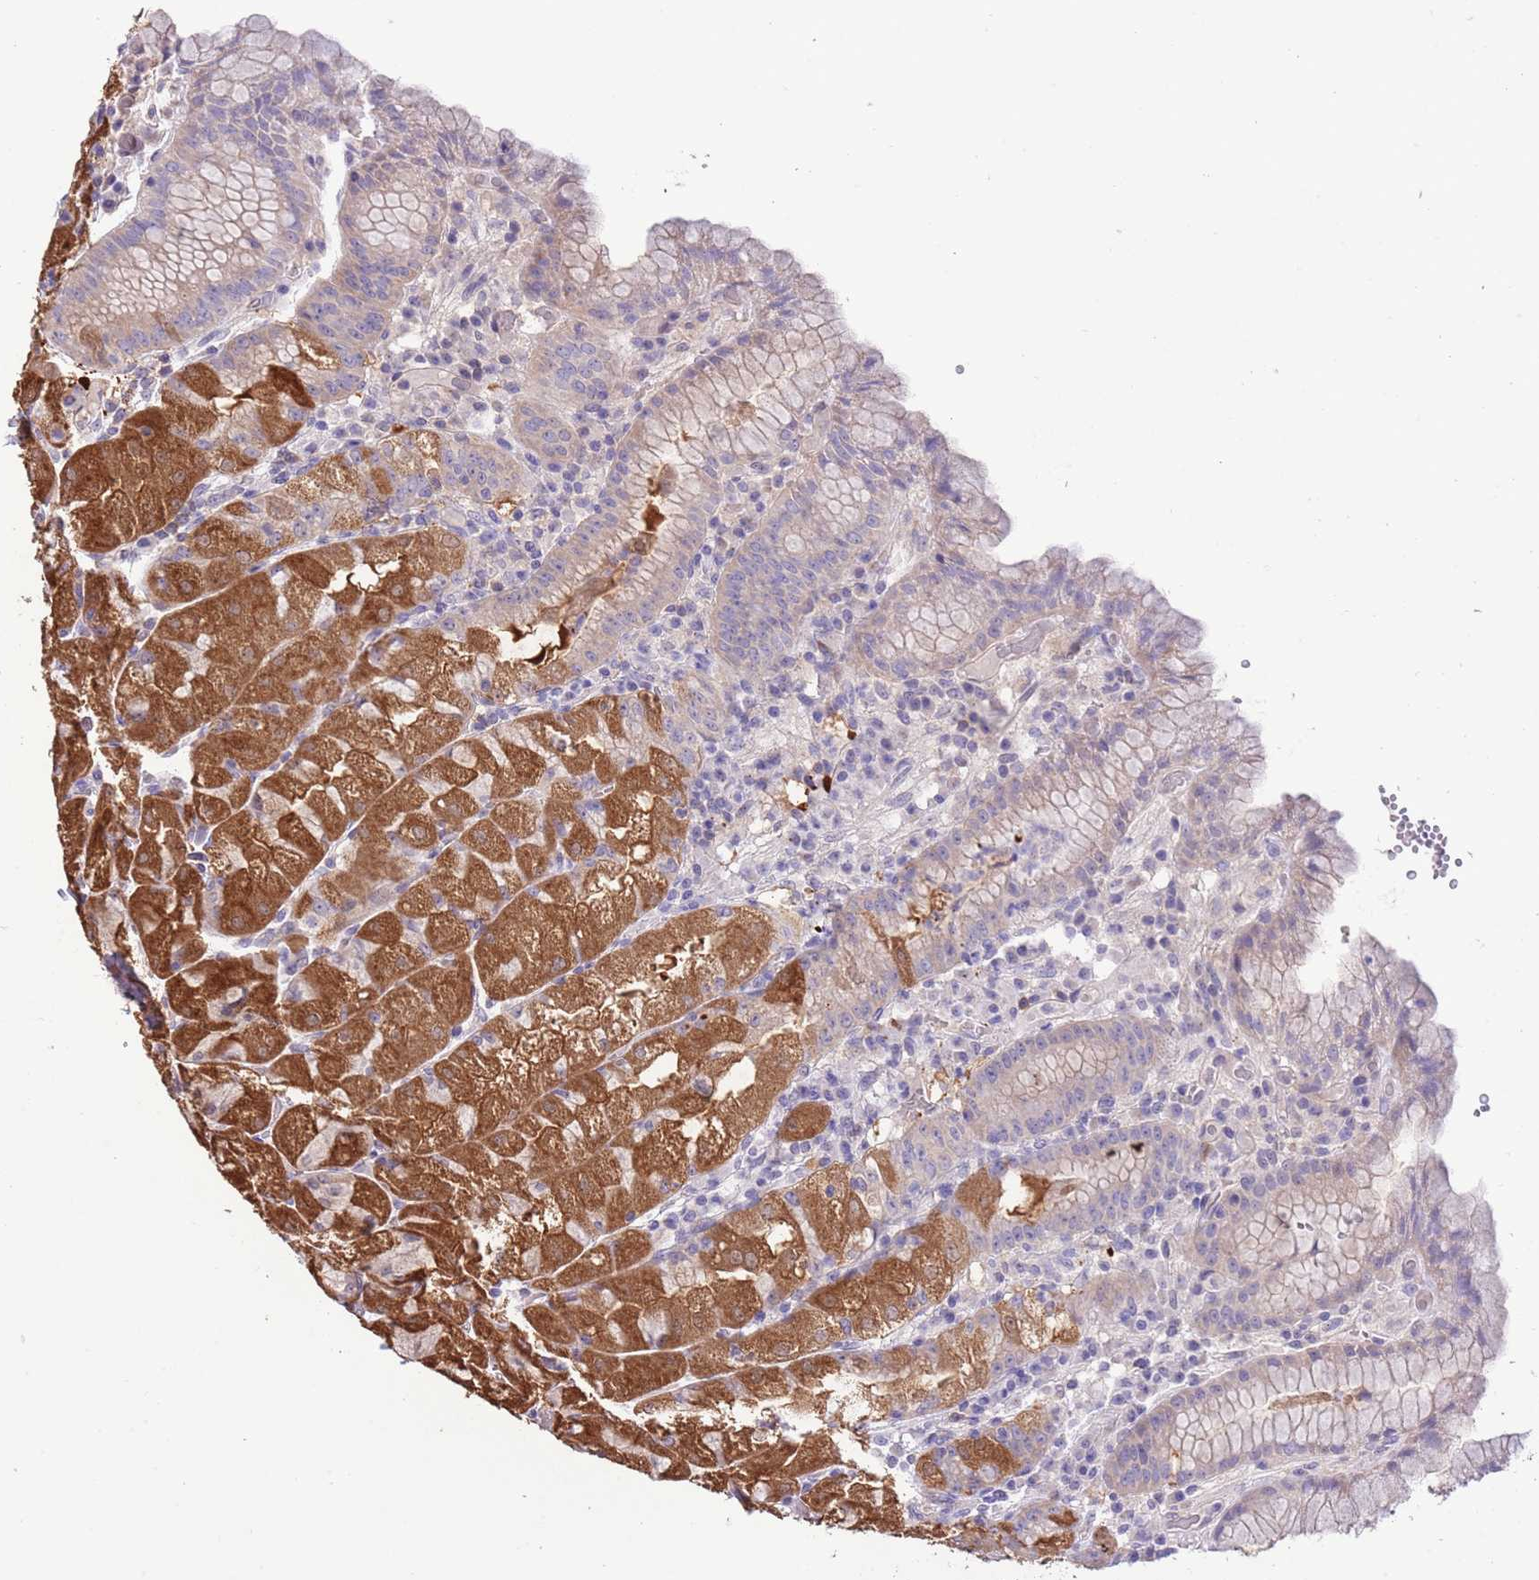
{"staining": {"intensity": "moderate", "quantity": "25%-75%", "location": "cytoplasmic/membranous"}, "tissue": "stomach", "cell_type": "Glandular cells", "image_type": "normal", "snomed": [{"axis": "morphology", "description": "Normal tissue, NOS"}, {"axis": "topography", "description": "Stomach, upper"}], "caption": "Human stomach stained with a brown dye exhibits moderate cytoplasmic/membranous positive positivity in approximately 25%-75% of glandular cells.", "gene": "PRR32", "patient": {"sex": "male", "age": 52}}